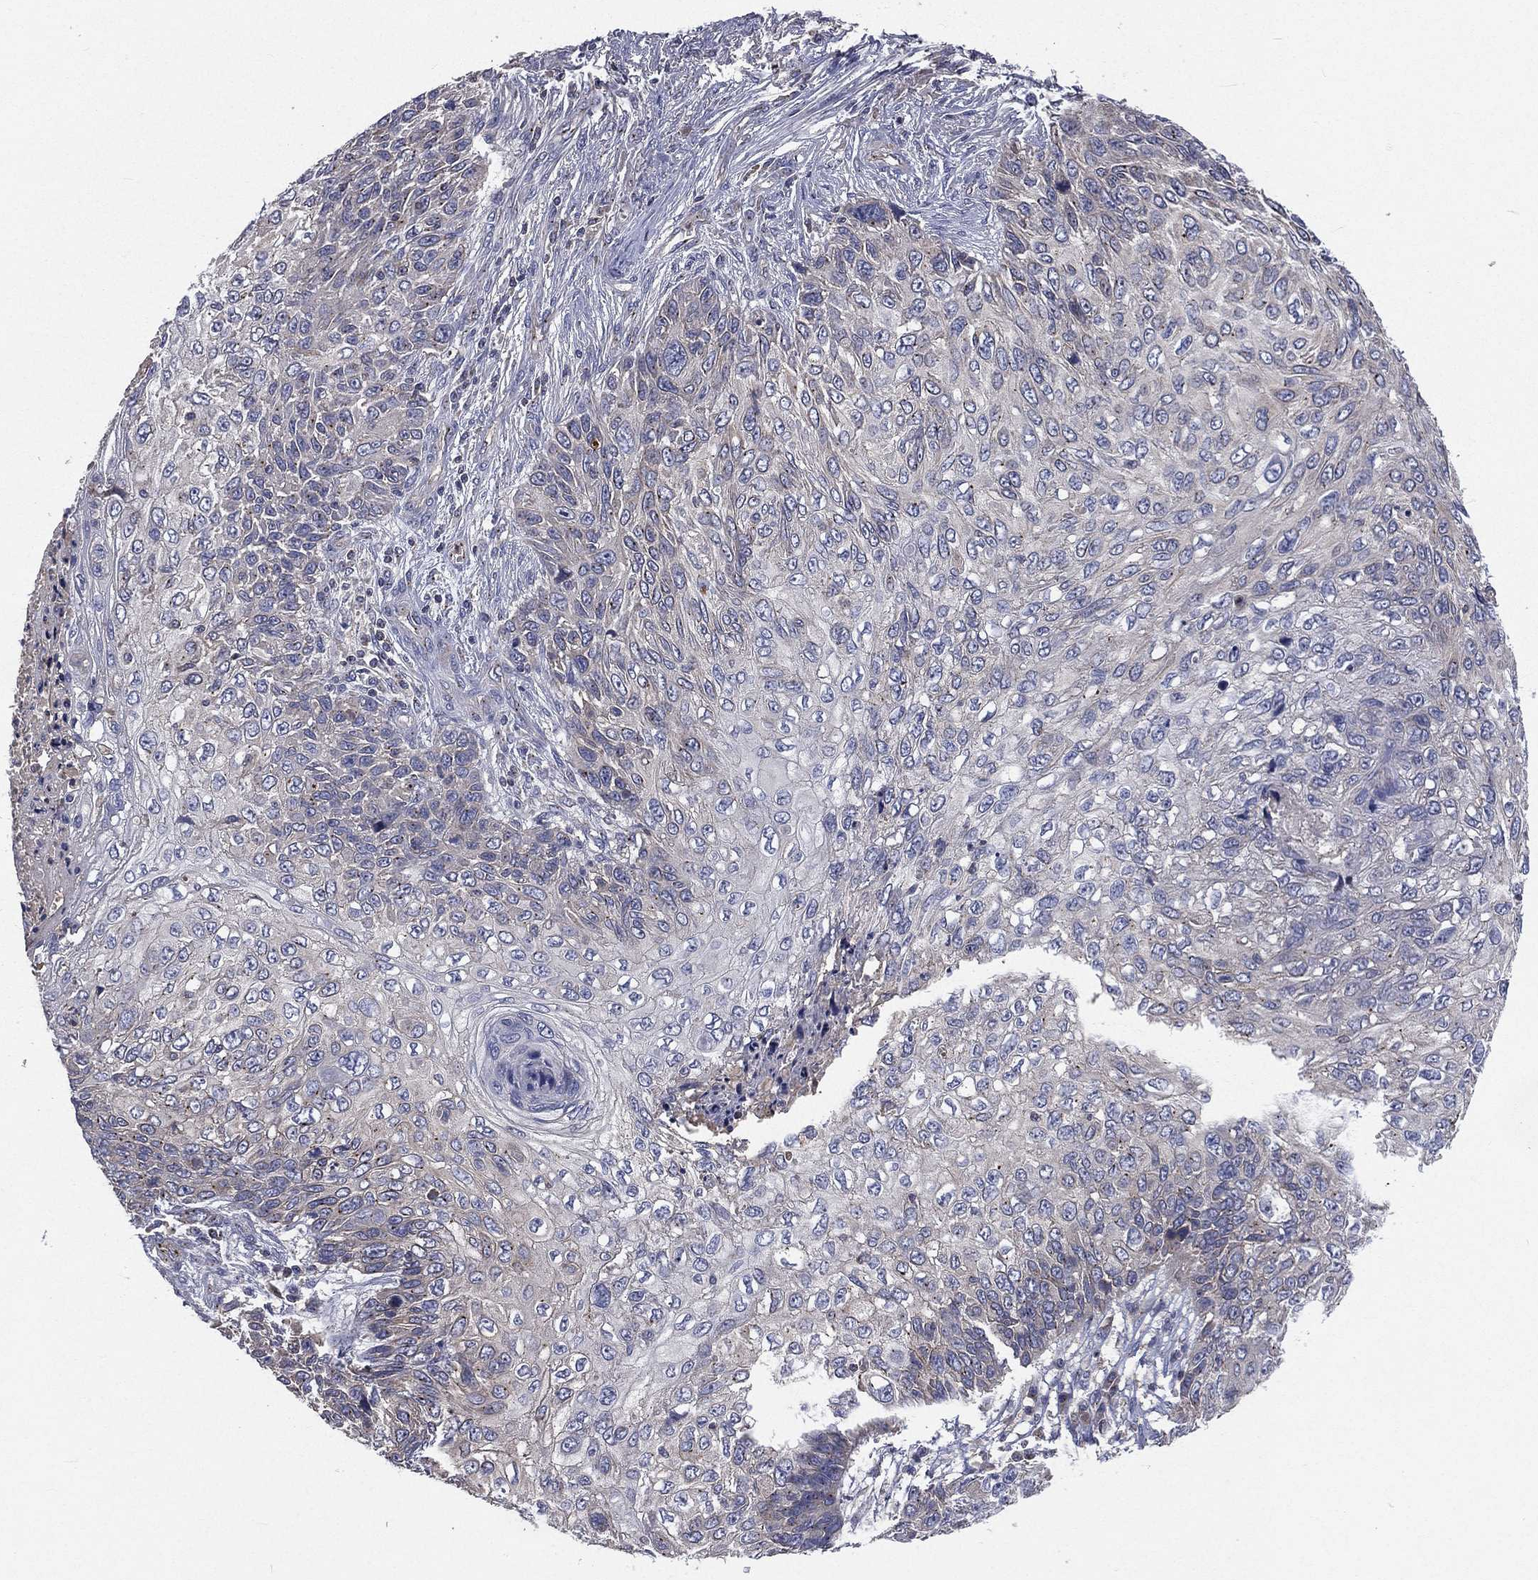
{"staining": {"intensity": "moderate", "quantity": "<25%", "location": "cytoplasmic/membranous"}, "tissue": "skin cancer", "cell_type": "Tumor cells", "image_type": "cancer", "snomed": [{"axis": "morphology", "description": "Squamous cell carcinoma, NOS"}, {"axis": "topography", "description": "Skin"}], "caption": "An IHC micrograph of neoplastic tissue is shown. Protein staining in brown highlights moderate cytoplasmic/membranous positivity in skin cancer within tumor cells. The staining is performed using DAB (3,3'-diaminobenzidine) brown chromogen to label protein expression. The nuclei are counter-stained blue using hematoxylin.", "gene": "CROCC", "patient": {"sex": "male", "age": 92}}